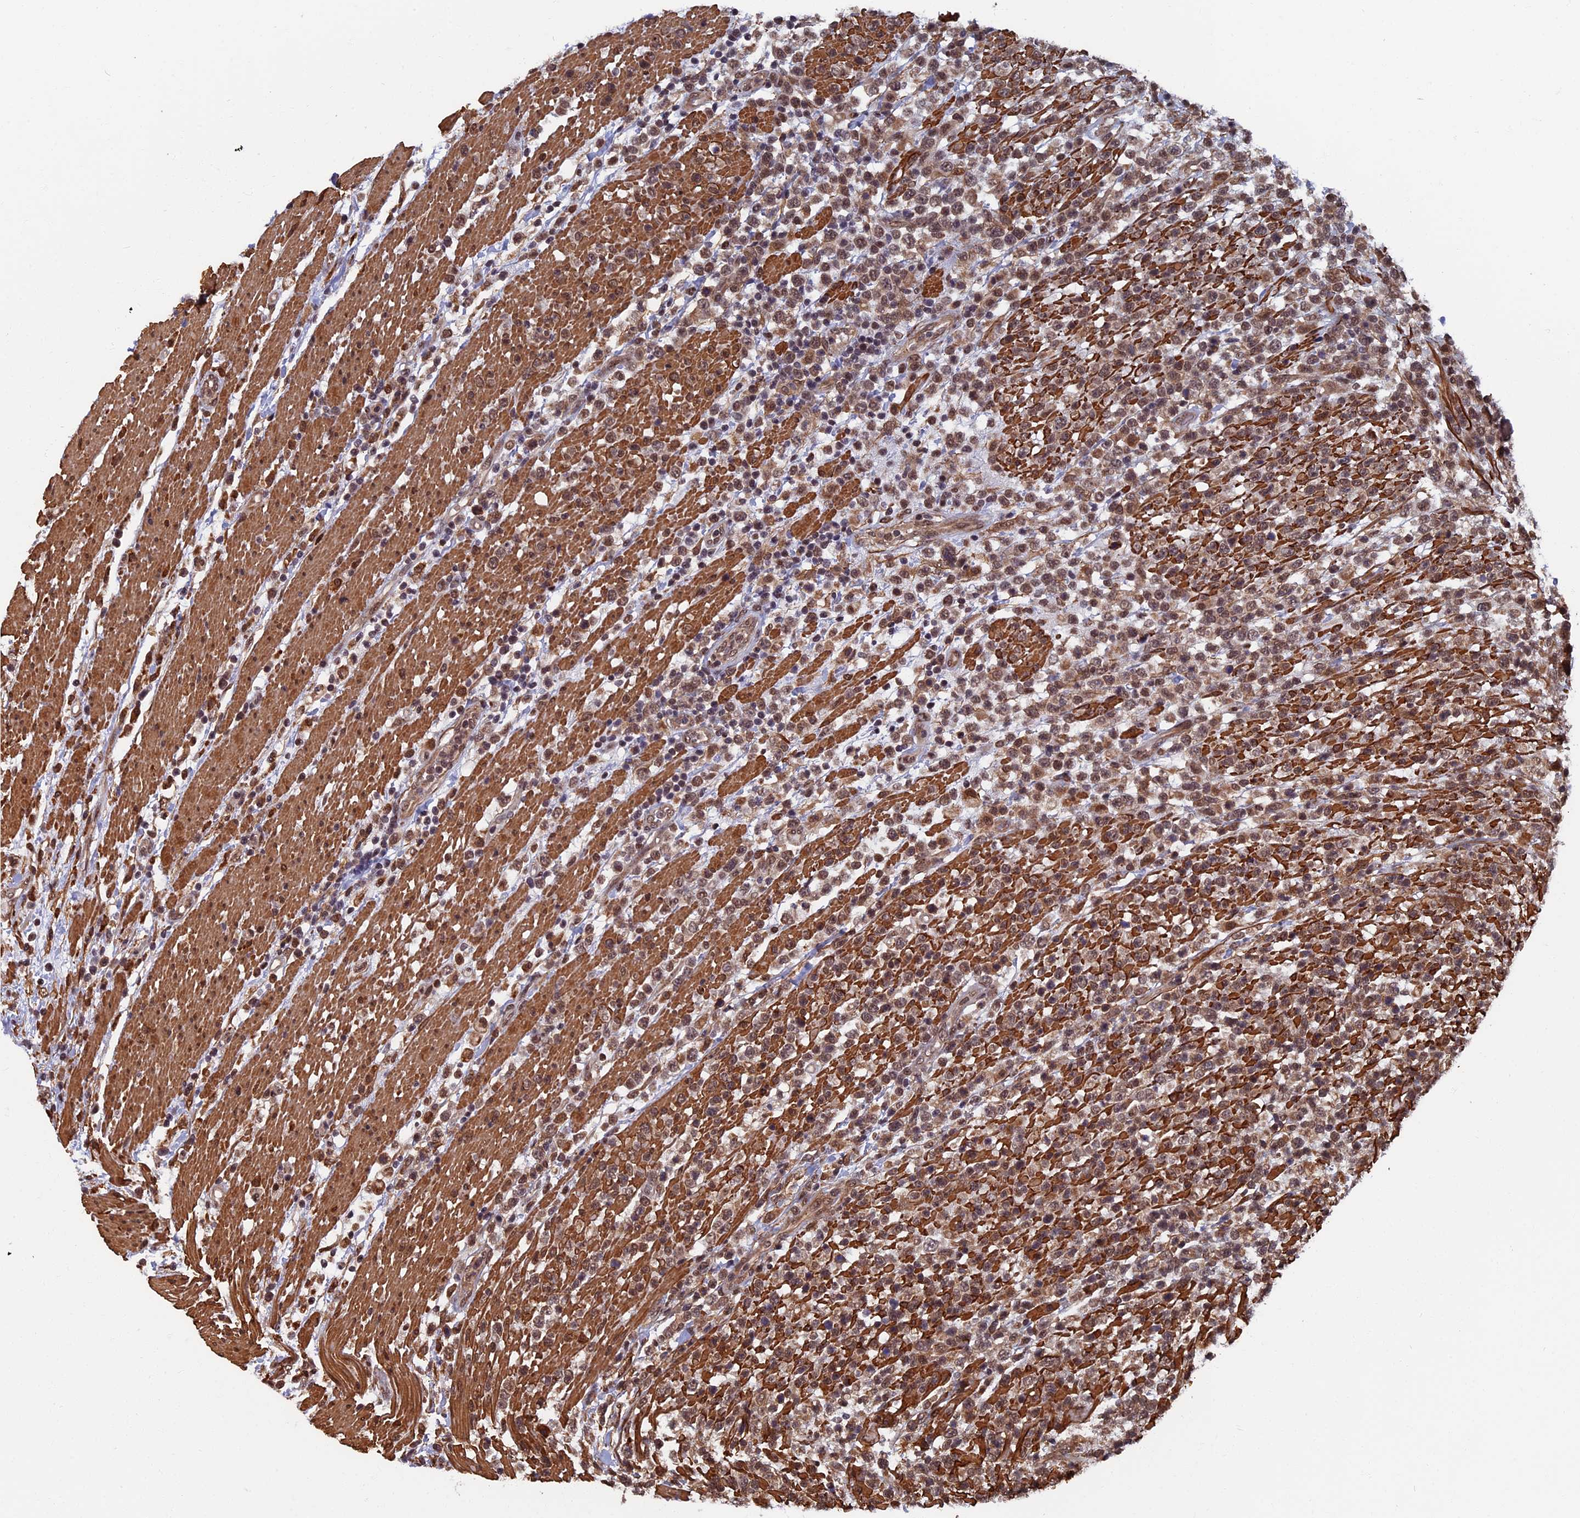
{"staining": {"intensity": "weak", "quantity": "25%-75%", "location": "cytoplasmic/membranous,nuclear"}, "tissue": "lymphoma", "cell_type": "Tumor cells", "image_type": "cancer", "snomed": [{"axis": "morphology", "description": "Malignant lymphoma, non-Hodgkin's type, High grade"}, {"axis": "topography", "description": "Colon"}], "caption": "Immunohistochemistry of human malignant lymphoma, non-Hodgkin's type (high-grade) demonstrates low levels of weak cytoplasmic/membranous and nuclear staining in approximately 25%-75% of tumor cells.", "gene": "CTDP1", "patient": {"sex": "female", "age": 53}}